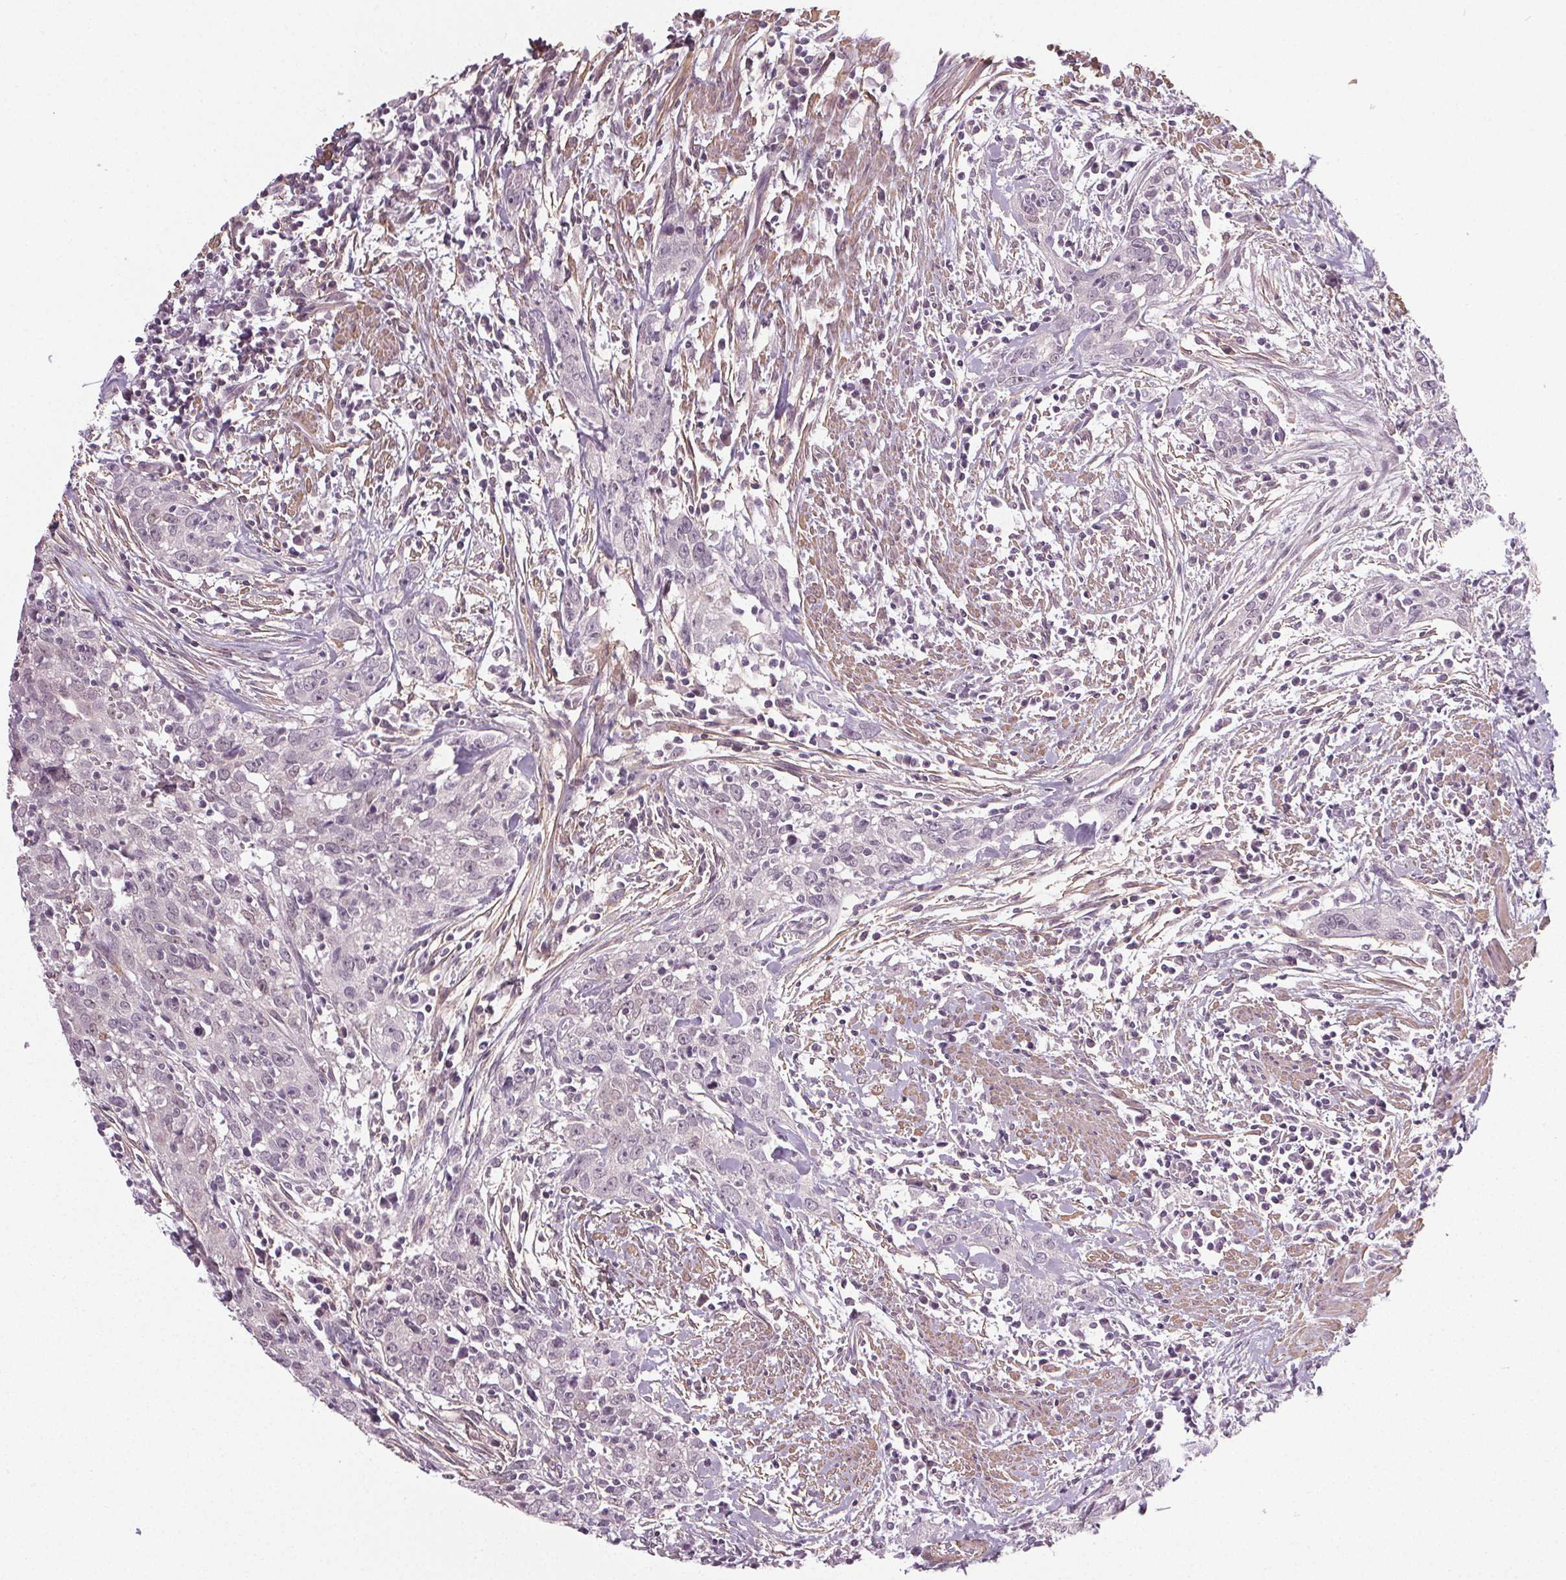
{"staining": {"intensity": "negative", "quantity": "none", "location": "none"}, "tissue": "urothelial cancer", "cell_type": "Tumor cells", "image_type": "cancer", "snomed": [{"axis": "morphology", "description": "Urothelial carcinoma, High grade"}, {"axis": "topography", "description": "Urinary bladder"}], "caption": "Immunohistochemistry of high-grade urothelial carcinoma reveals no positivity in tumor cells.", "gene": "PKP1", "patient": {"sex": "male", "age": 83}}